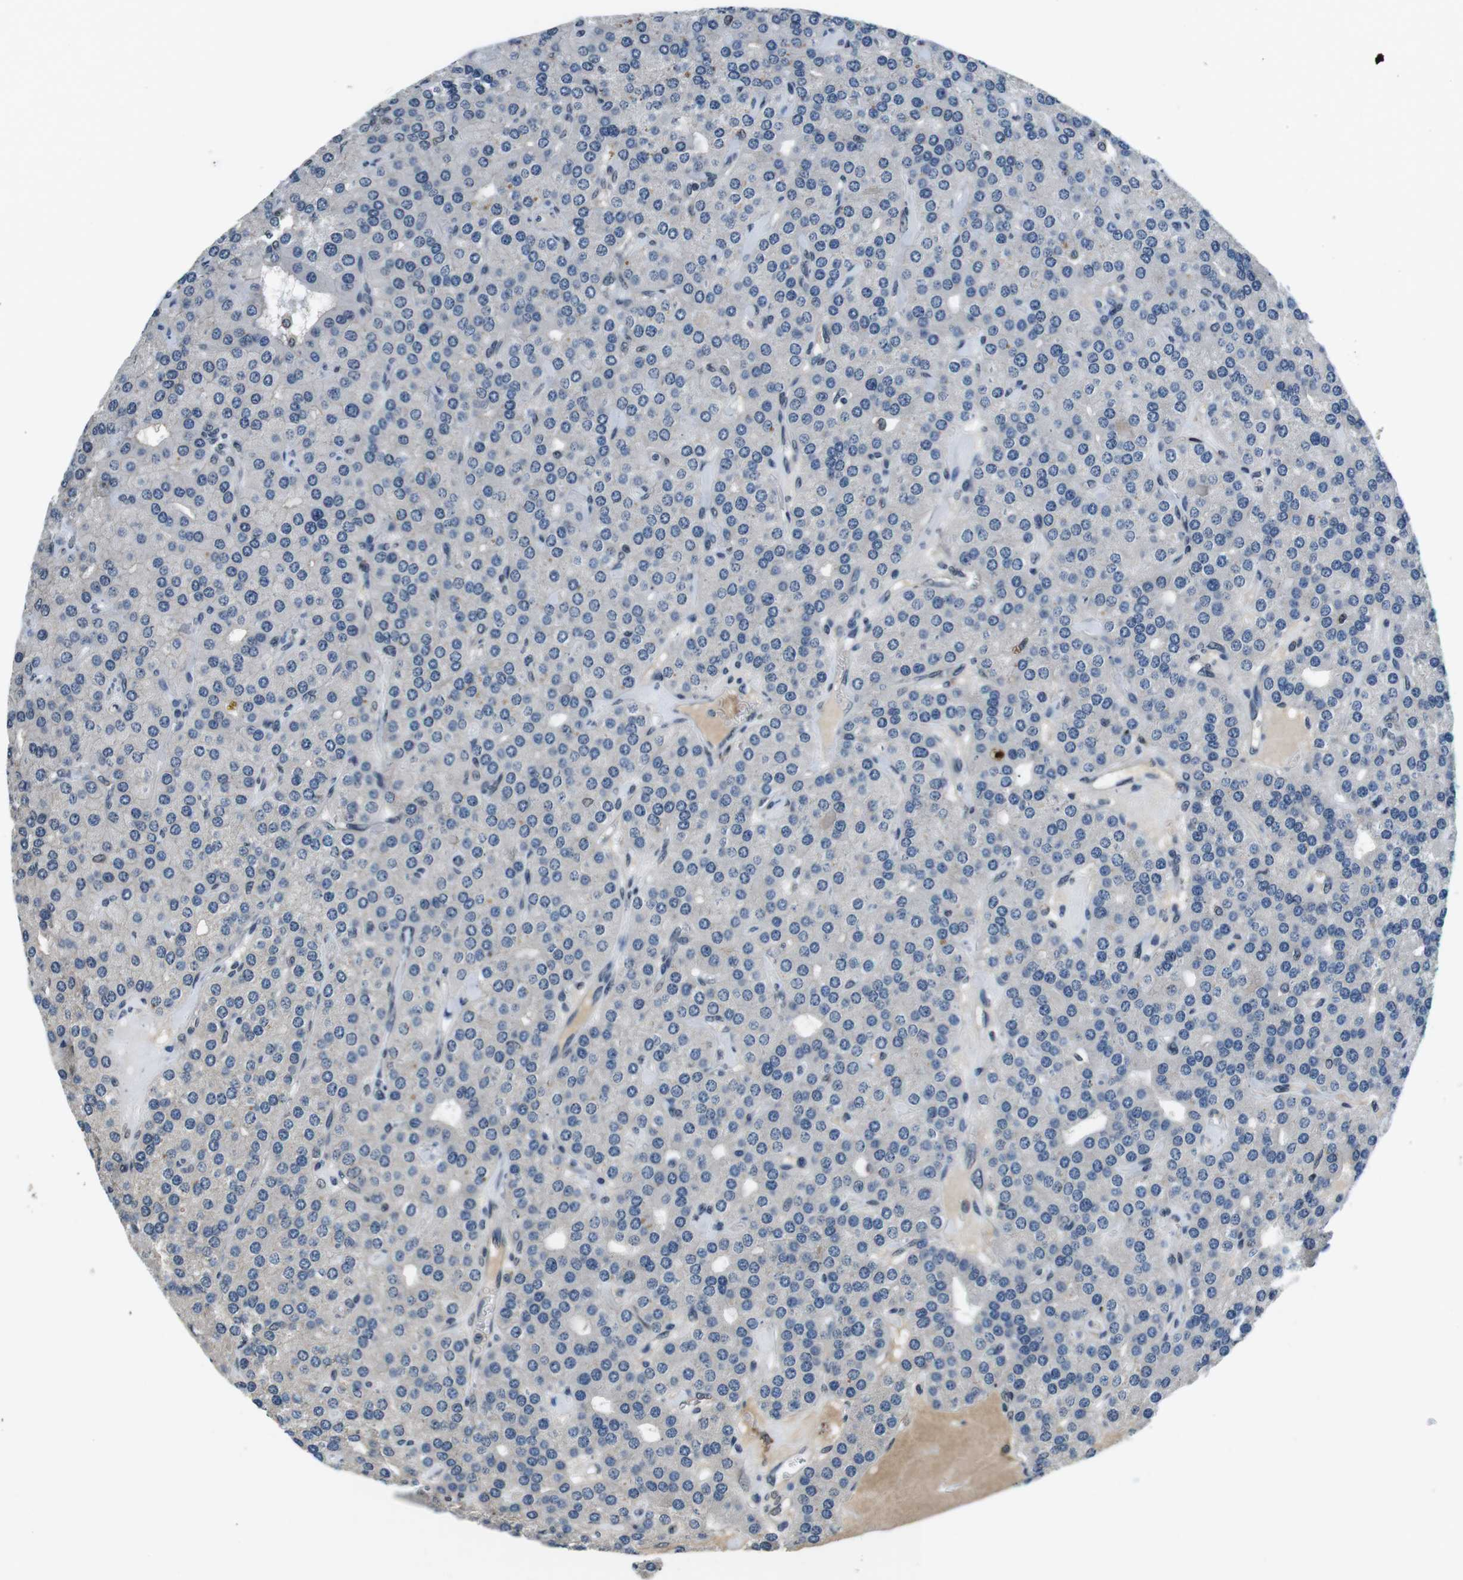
{"staining": {"intensity": "moderate", "quantity": "<25%", "location": "cytoplasmic/membranous"}, "tissue": "parathyroid gland", "cell_type": "Glandular cells", "image_type": "normal", "snomed": [{"axis": "morphology", "description": "Normal tissue, NOS"}, {"axis": "morphology", "description": "Adenoma, NOS"}, {"axis": "topography", "description": "Parathyroid gland"}], "caption": "A high-resolution photomicrograph shows immunohistochemistry (IHC) staining of unremarkable parathyroid gland, which shows moderate cytoplasmic/membranous positivity in approximately <25% of glandular cells. The staining is performed using DAB (3,3'-diaminobenzidine) brown chromogen to label protein expression. The nuclei are counter-stained blue using hematoxylin.", "gene": "CD163L1", "patient": {"sex": "female", "age": 86}}